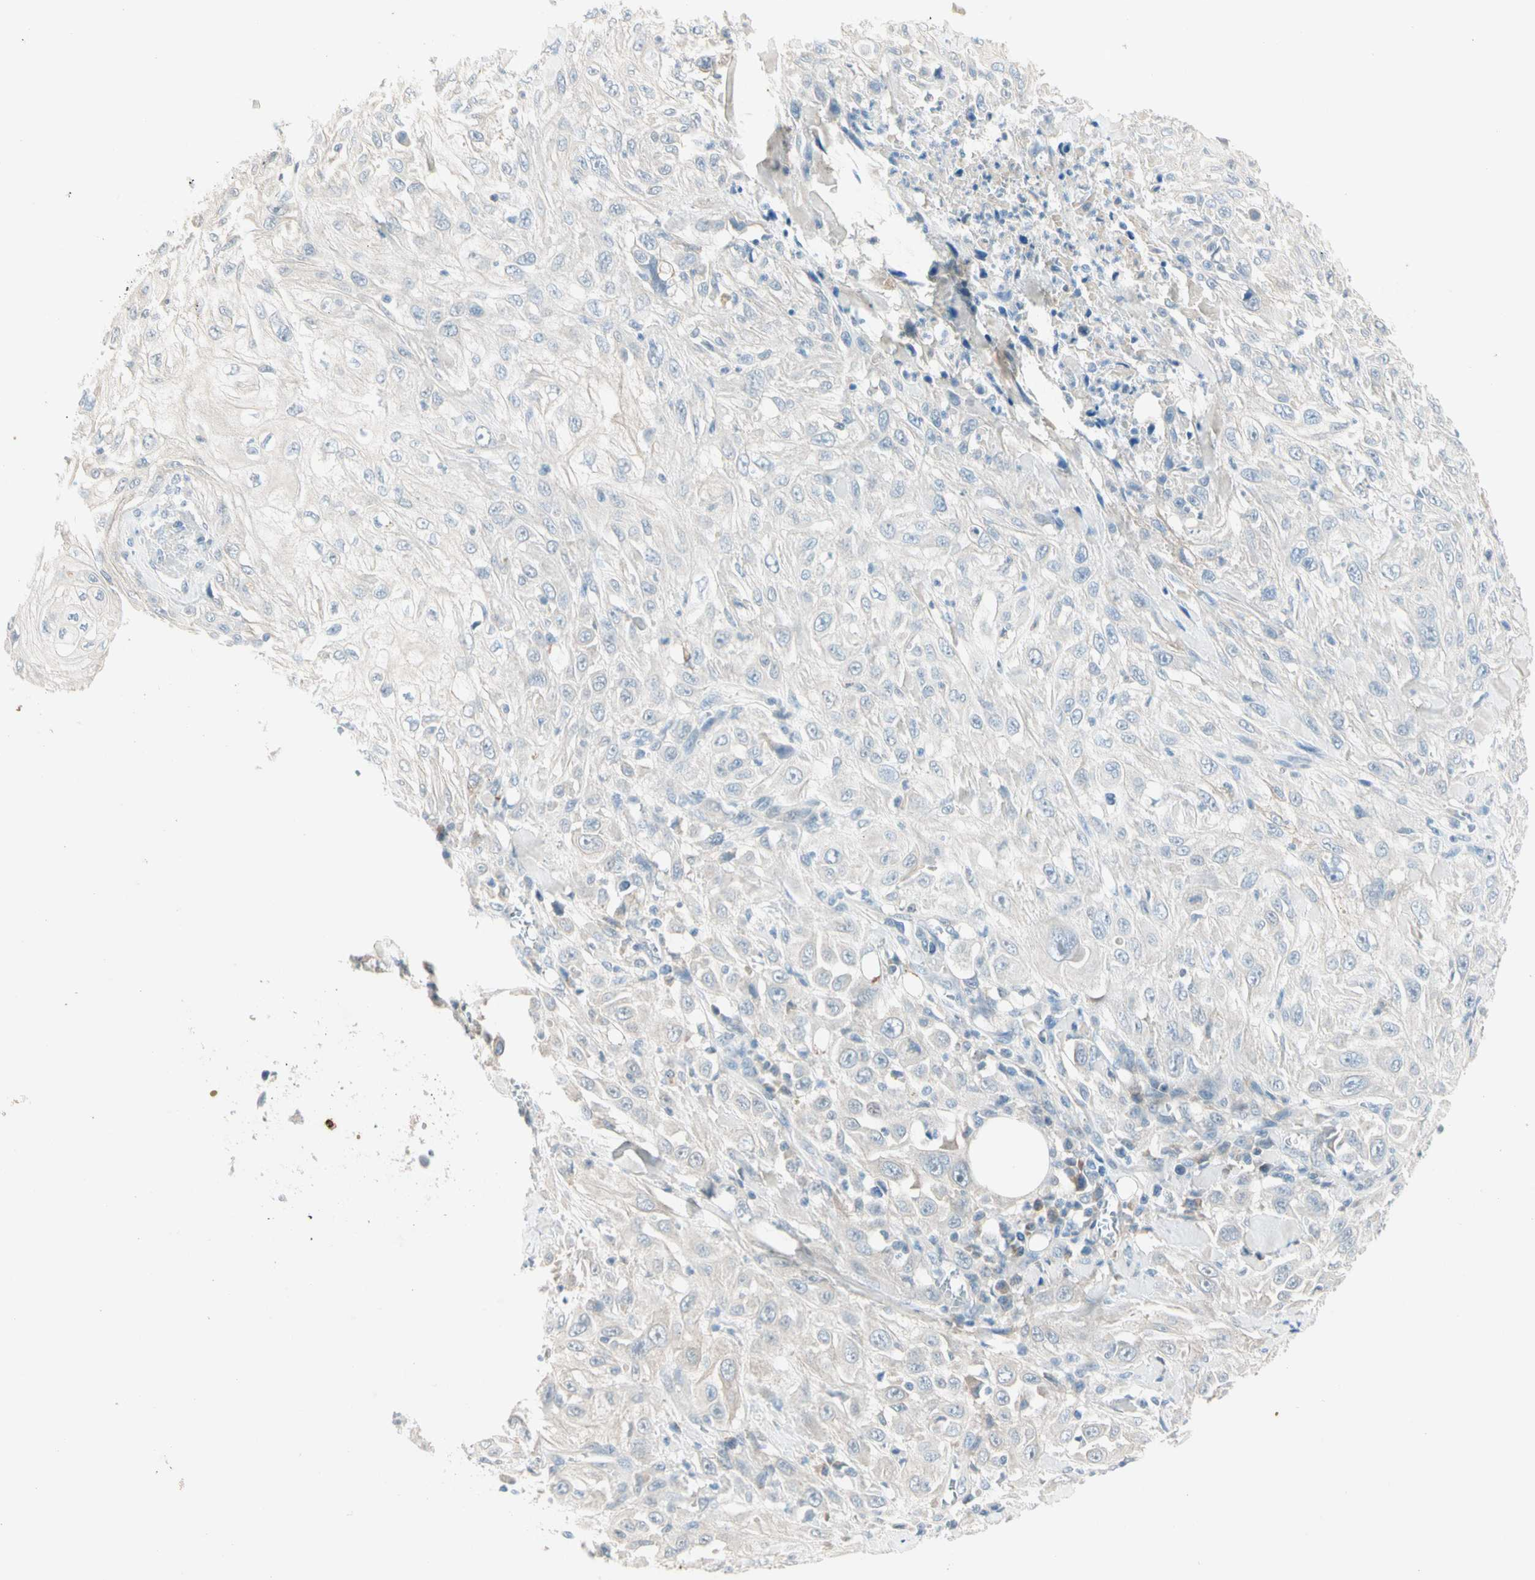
{"staining": {"intensity": "negative", "quantity": "none", "location": "none"}, "tissue": "skin cancer", "cell_type": "Tumor cells", "image_type": "cancer", "snomed": [{"axis": "morphology", "description": "Squamous cell carcinoma, NOS"}, {"axis": "morphology", "description": "Squamous cell carcinoma, metastatic, NOS"}, {"axis": "topography", "description": "Skin"}, {"axis": "topography", "description": "Lymph node"}], "caption": "IHC histopathology image of neoplastic tissue: human skin metastatic squamous cell carcinoma stained with DAB reveals no significant protein staining in tumor cells. (Immunohistochemistry, brightfield microscopy, high magnification).", "gene": "SERPIND1", "patient": {"sex": "male", "age": 75}}